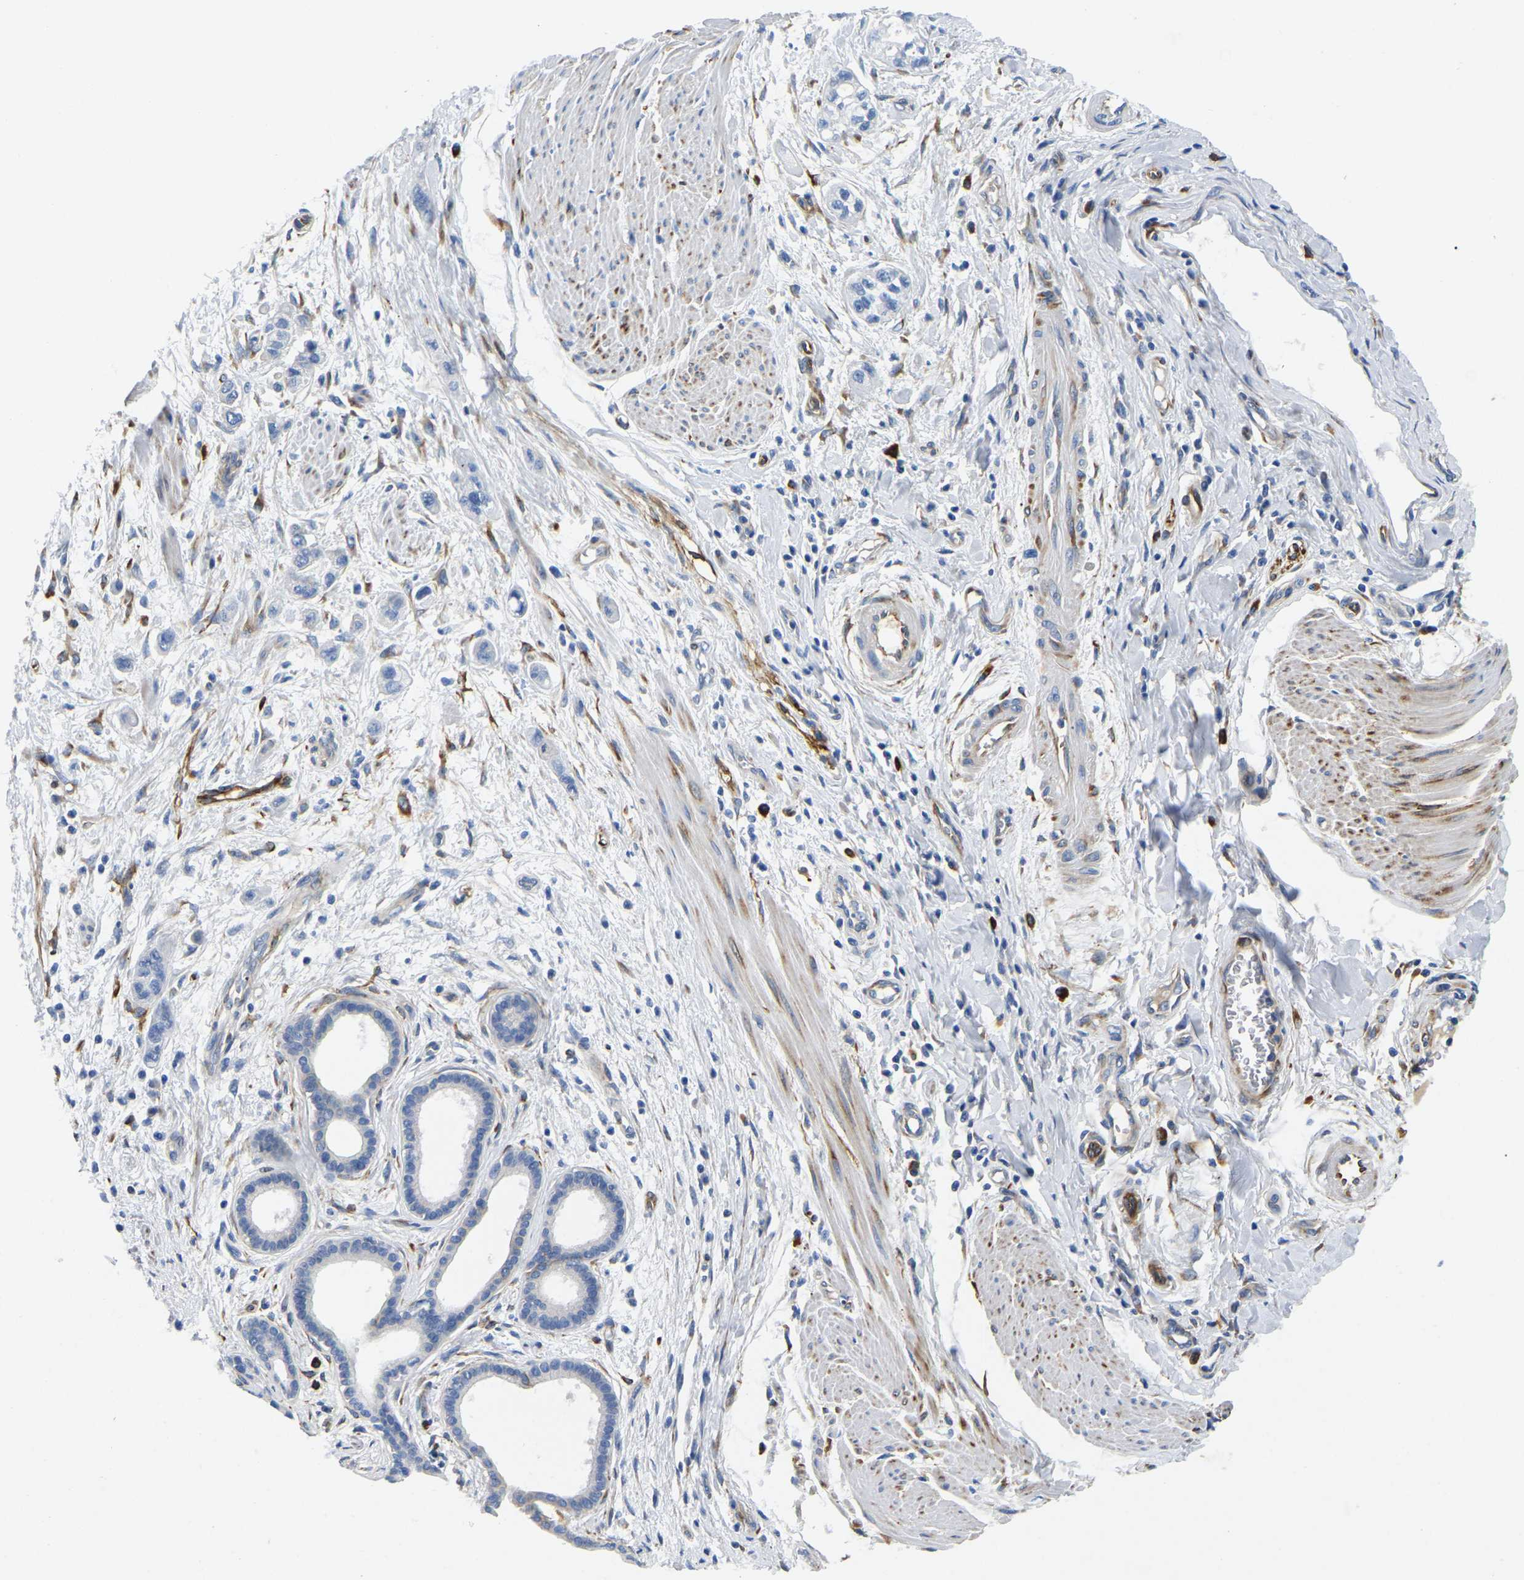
{"staining": {"intensity": "negative", "quantity": "none", "location": "none"}, "tissue": "pancreatic cancer", "cell_type": "Tumor cells", "image_type": "cancer", "snomed": [{"axis": "morphology", "description": "Adenocarcinoma, NOS"}, {"axis": "topography", "description": "Pancreas"}], "caption": "Pancreatic cancer was stained to show a protein in brown. There is no significant staining in tumor cells. (Stains: DAB immunohistochemistry with hematoxylin counter stain, Microscopy: brightfield microscopy at high magnification).", "gene": "DUSP8", "patient": {"sex": "male", "age": 74}}